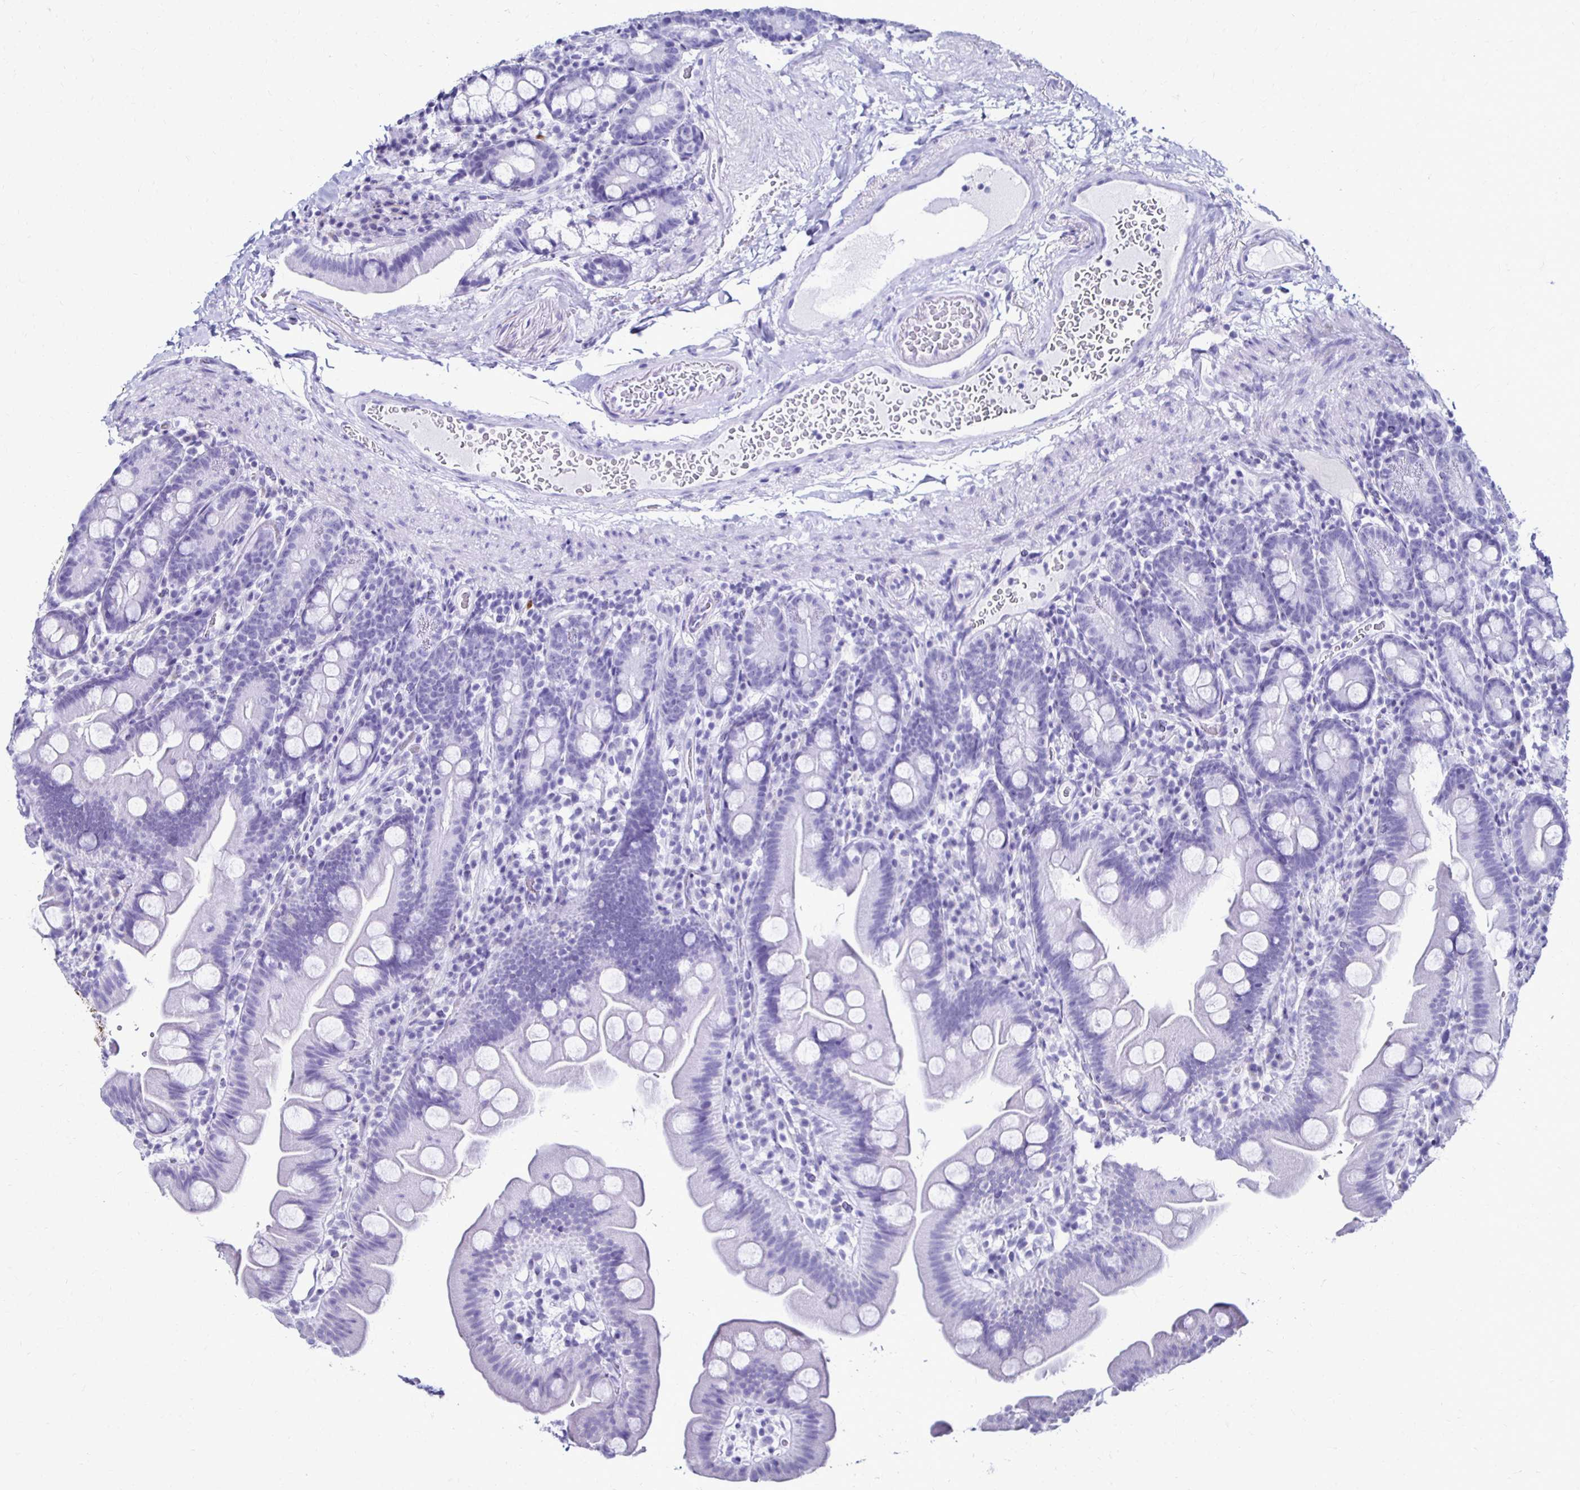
{"staining": {"intensity": "negative", "quantity": "none", "location": "none"}, "tissue": "small intestine", "cell_type": "Glandular cells", "image_type": "normal", "snomed": [{"axis": "morphology", "description": "Normal tissue, NOS"}, {"axis": "topography", "description": "Small intestine"}], "caption": "The micrograph demonstrates no staining of glandular cells in normal small intestine. The staining is performed using DAB brown chromogen with nuclei counter-stained in using hematoxylin.", "gene": "CST5", "patient": {"sex": "female", "age": 68}}